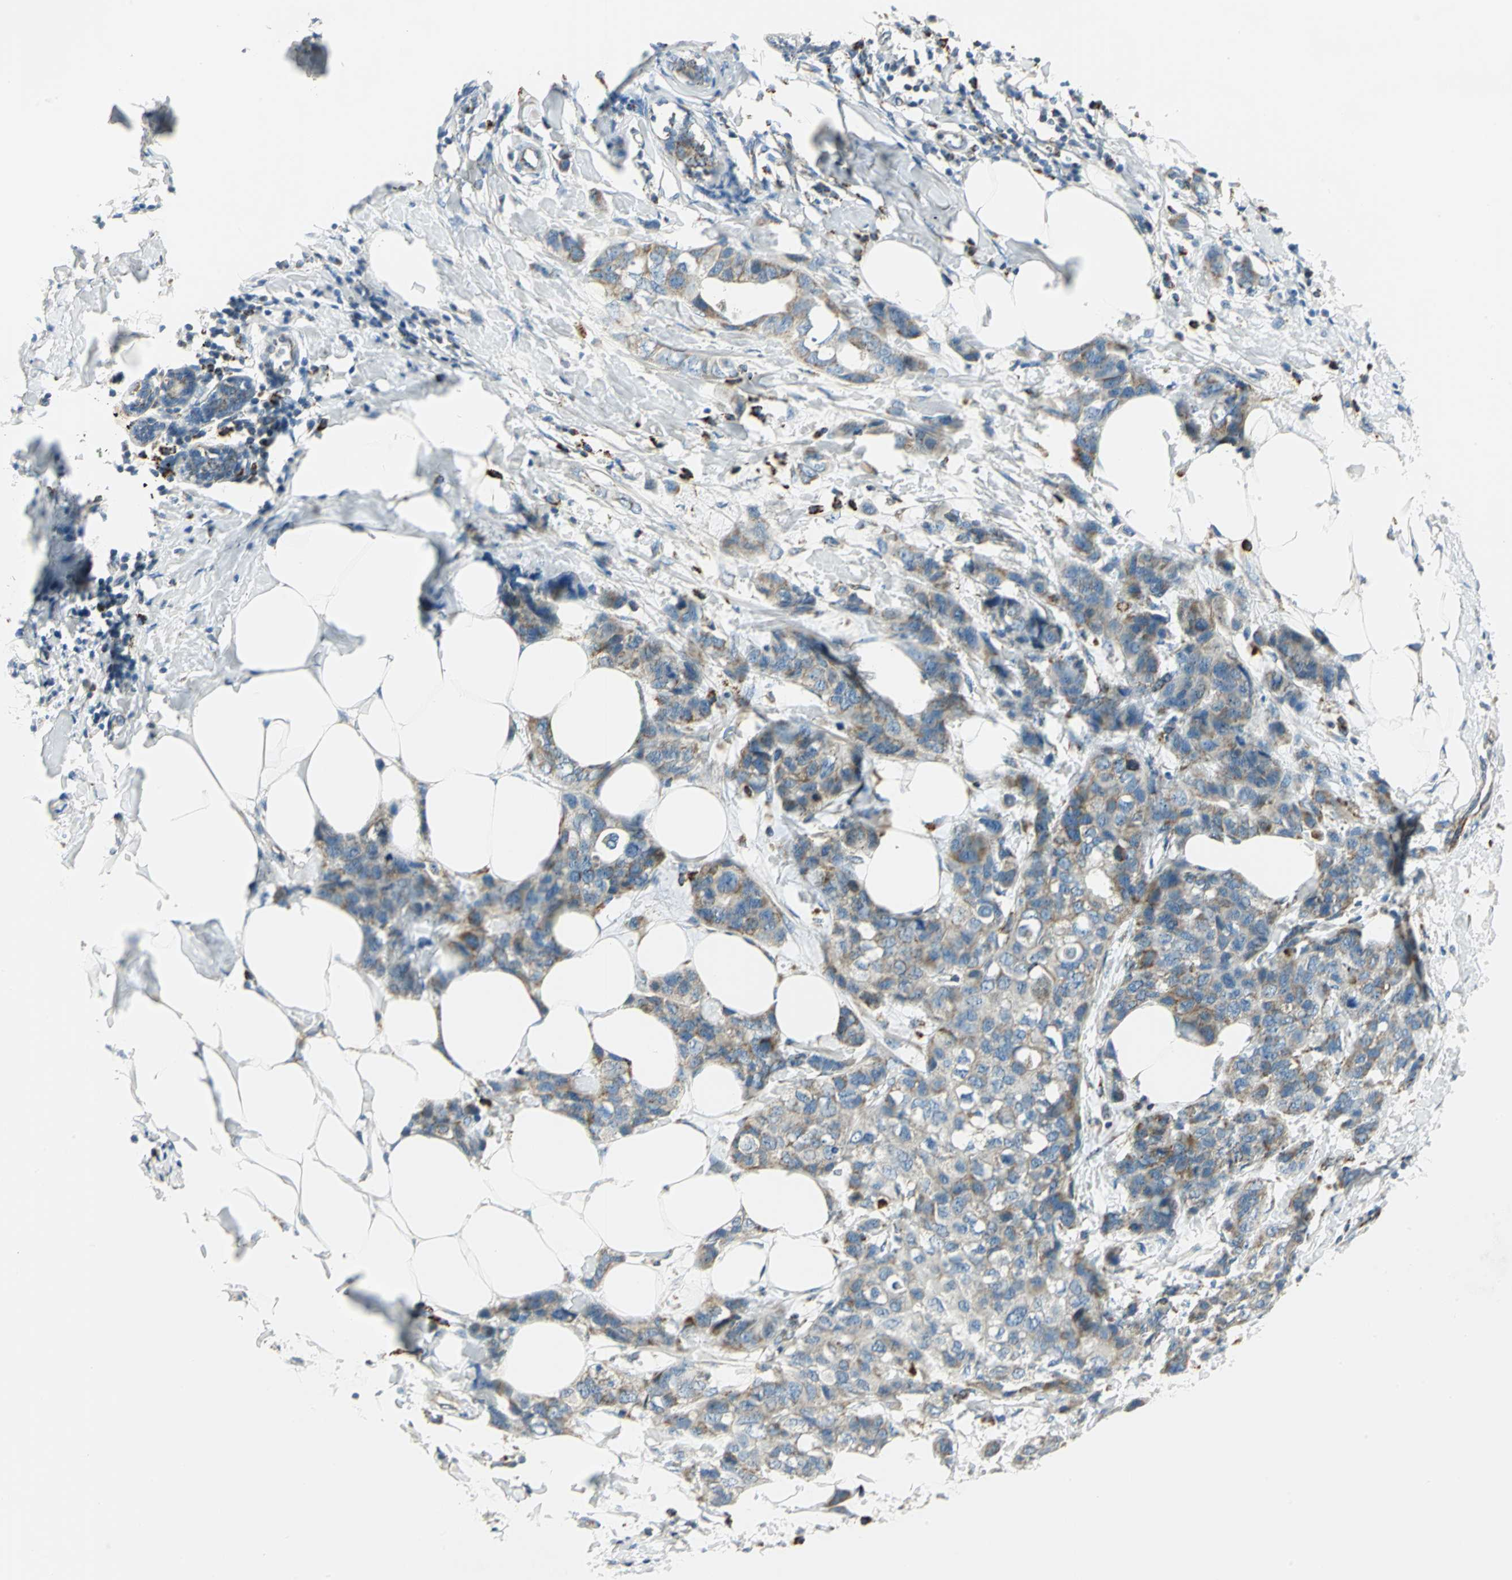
{"staining": {"intensity": "moderate", "quantity": "25%-75%", "location": "cytoplasmic/membranous"}, "tissue": "breast cancer", "cell_type": "Tumor cells", "image_type": "cancer", "snomed": [{"axis": "morphology", "description": "Normal tissue, NOS"}, {"axis": "morphology", "description": "Duct carcinoma"}, {"axis": "topography", "description": "Breast"}], "caption": "Approximately 25%-75% of tumor cells in human breast cancer (intraductal carcinoma) demonstrate moderate cytoplasmic/membranous protein expression as visualized by brown immunohistochemical staining.", "gene": "ACADM", "patient": {"sex": "female", "age": 50}}